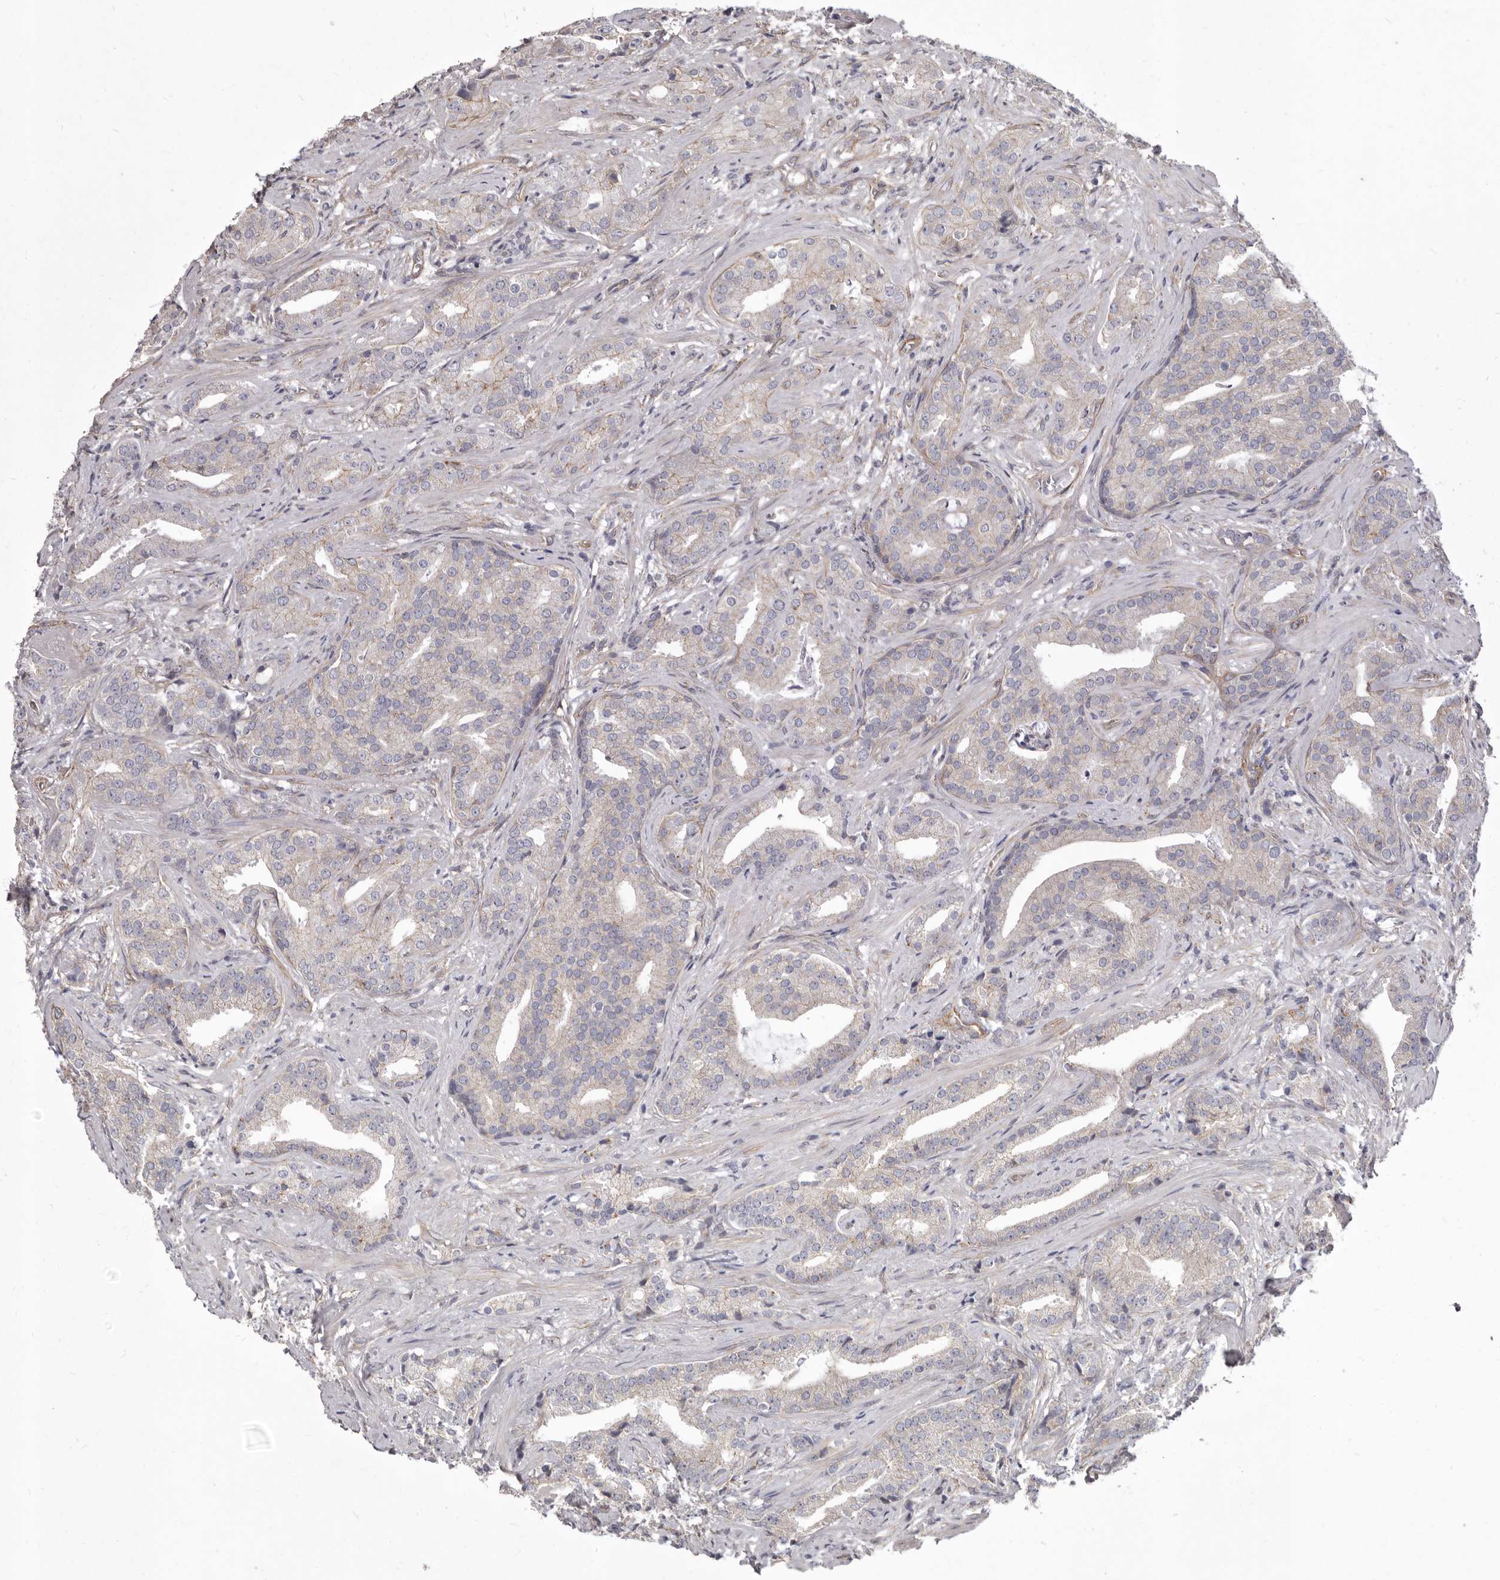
{"staining": {"intensity": "weak", "quantity": "25%-75%", "location": "cytoplasmic/membranous"}, "tissue": "prostate cancer", "cell_type": "Tumor cells", "image_type": "cancer", "snomed": [{"axis": "morphology", "description": "Adenocarcinoma, Low grade"}, {"axis": "topography", "description": "Prostate"}], "caption": "Human adenocarcinoma (low-grade) (prostate) stained for a protein (brown) displays weak cytoplasmic/membranous positive positivity in approximately 25%-75% of tumor cells.", "gene": "P2RX6", "patient": {"sex": "male", "age": 67}}